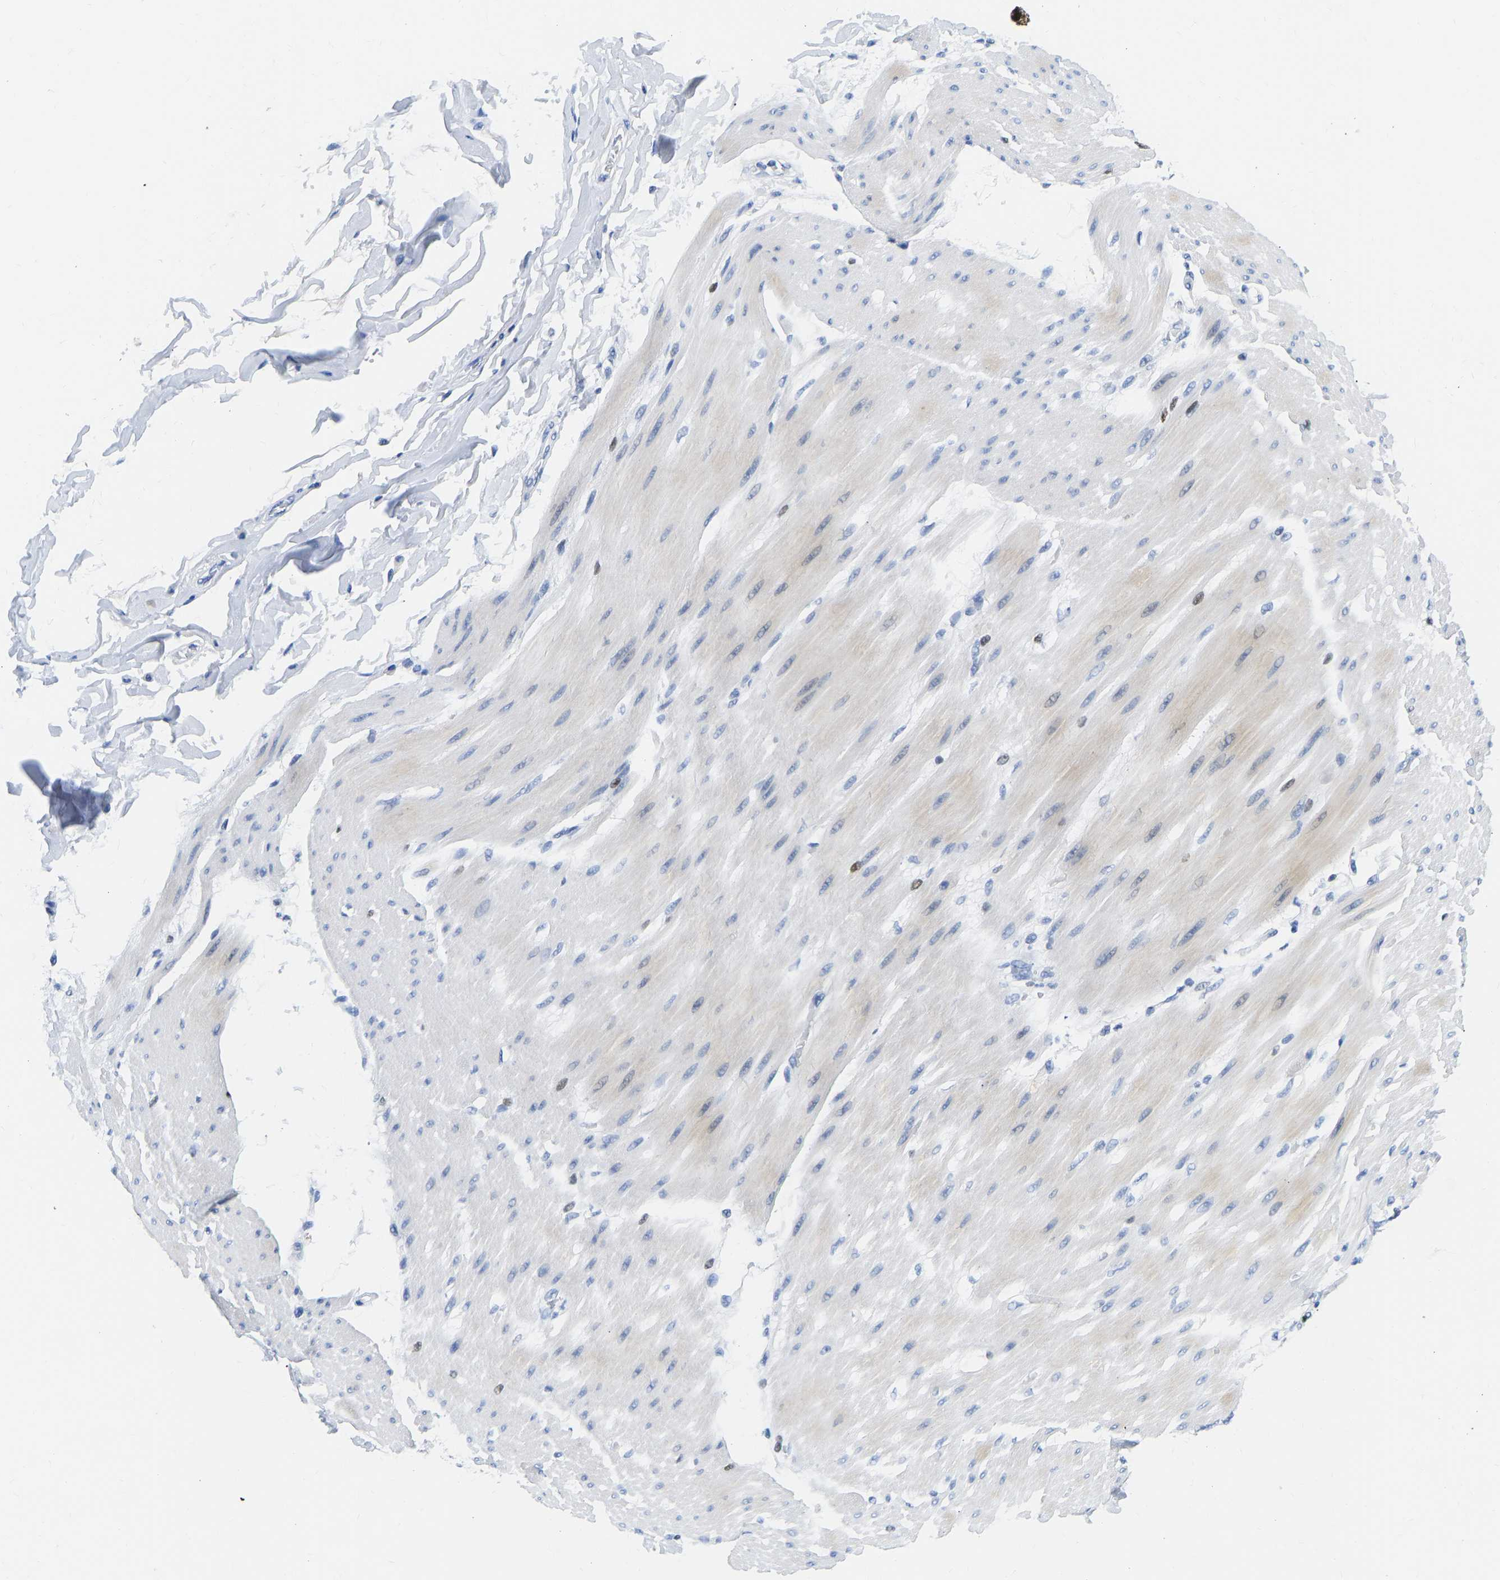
{"staining": {"intensity": "negative", "quantity": "none", "location": "none"}, "tissue": "adipose tissue", "cell_type": "Adipocytes", "image_type": "normal", "snomed": [{"axis": "morphology", "description": "Normal tissue, NOS"}, {"axis": "morphology", "description": "Adenocarcinoma, NOS"}, {"axis": "topography", "description": "Duodenum"}, {"axis": "topography", "description": "Peripheral nerve tissue"}], "caption": "Image shows no significant protein expression in adipocytes of benign adipose tissue.", "gene": "TCF7", "patient": {"sex": "female", "age": 60}}